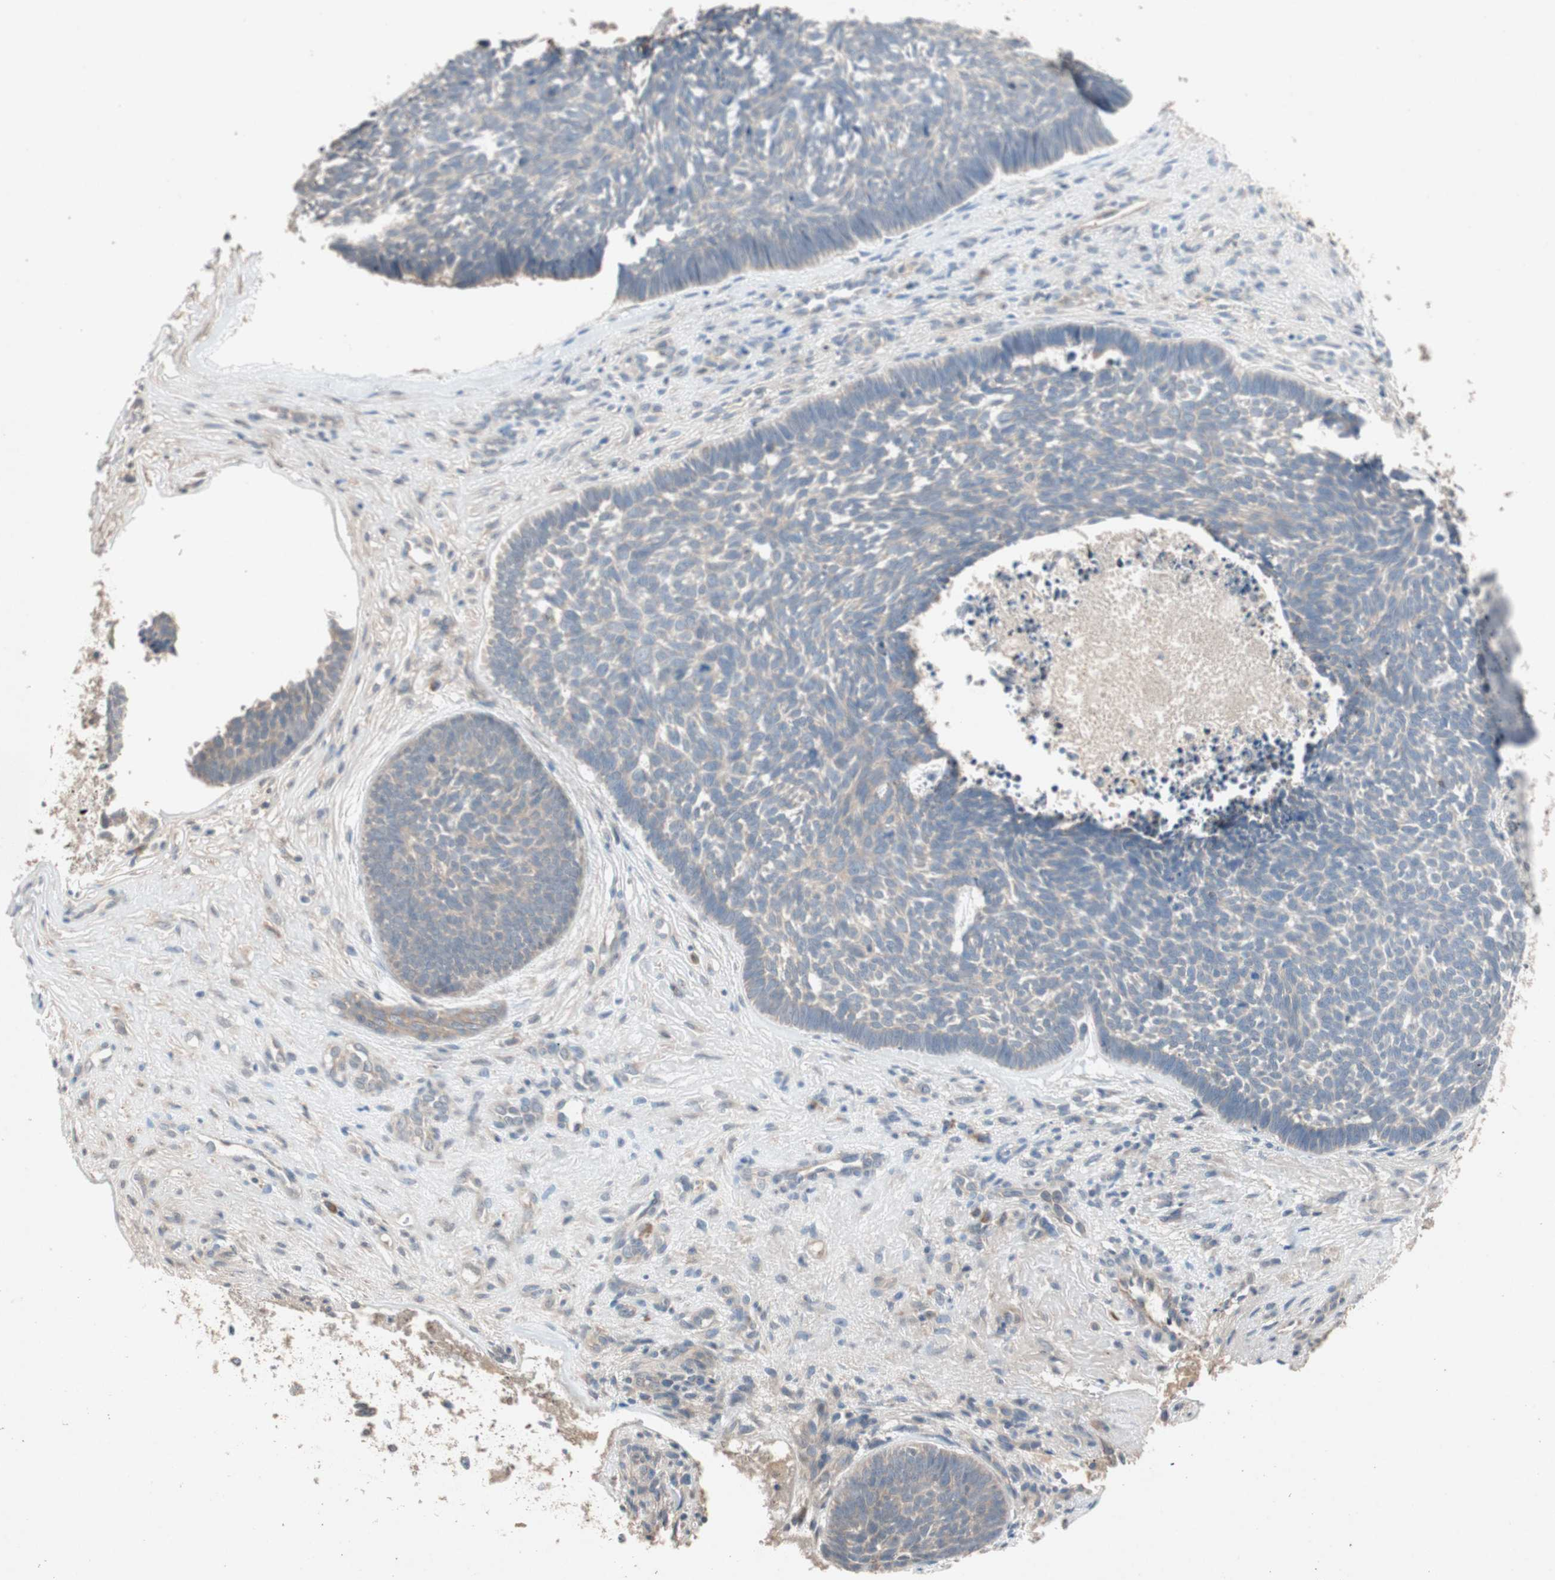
{"staining": {"intensity": "weak", "quantity": "<25%", "location": "cytoplasmic/membranous"}, "tissue": "skin cancer", "cell_type": "Tumor cells", "image_type": "cancer", "snomed": [{"axis": "morphology", "description": "Basal cell carcinoma"}, {"axis": "topography", "description": "Skin"}], "caption": "DAB immunohistochemical staining of human skin cancer exhibits no significant staining in tumor cells.", "gene": "NCLN", "patient": {"sex": "male", "age": 84}}